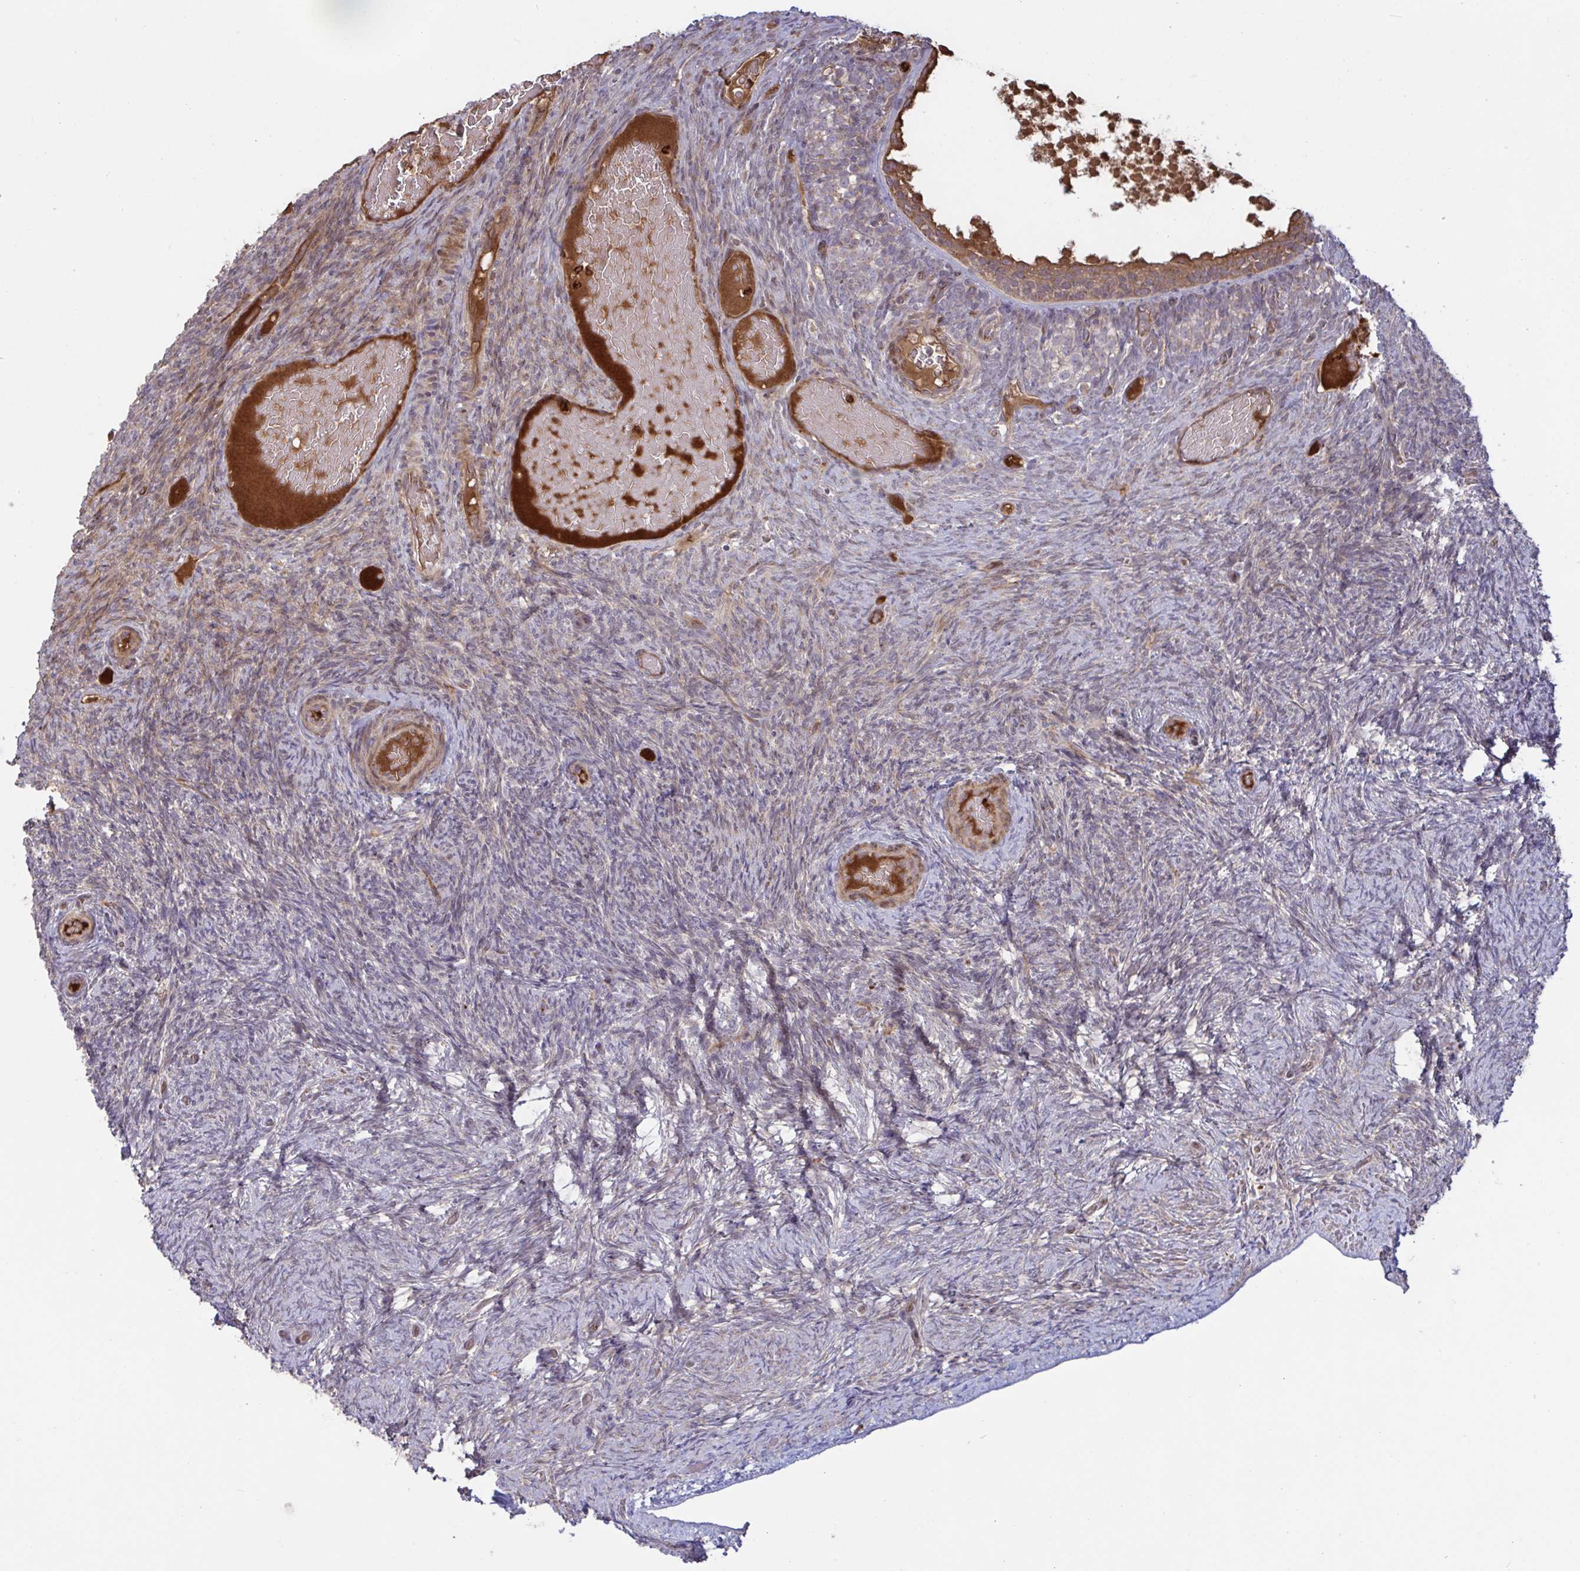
{"staining": {"intensity": "negative", "quantity": "none", "location": "none"}, "tissue": "ovary", "cell_type": "Ovarian stroma cells", "image_type": "normal", "snomed": [{"axis": "morphology", "description": "Normal tissue, NOS"}, {"axis": "topography", "description": "Ovary"}], "caption": "Immunohistochemistry (IHC) of unremarkable ovary displays no positivity in ovarian stroma cells. (Immunohistochemistry (IHC), brightfield microscopy, high magnification).", "gene": "IL1R1", "patient": {"sex": "female", "age": 34}}